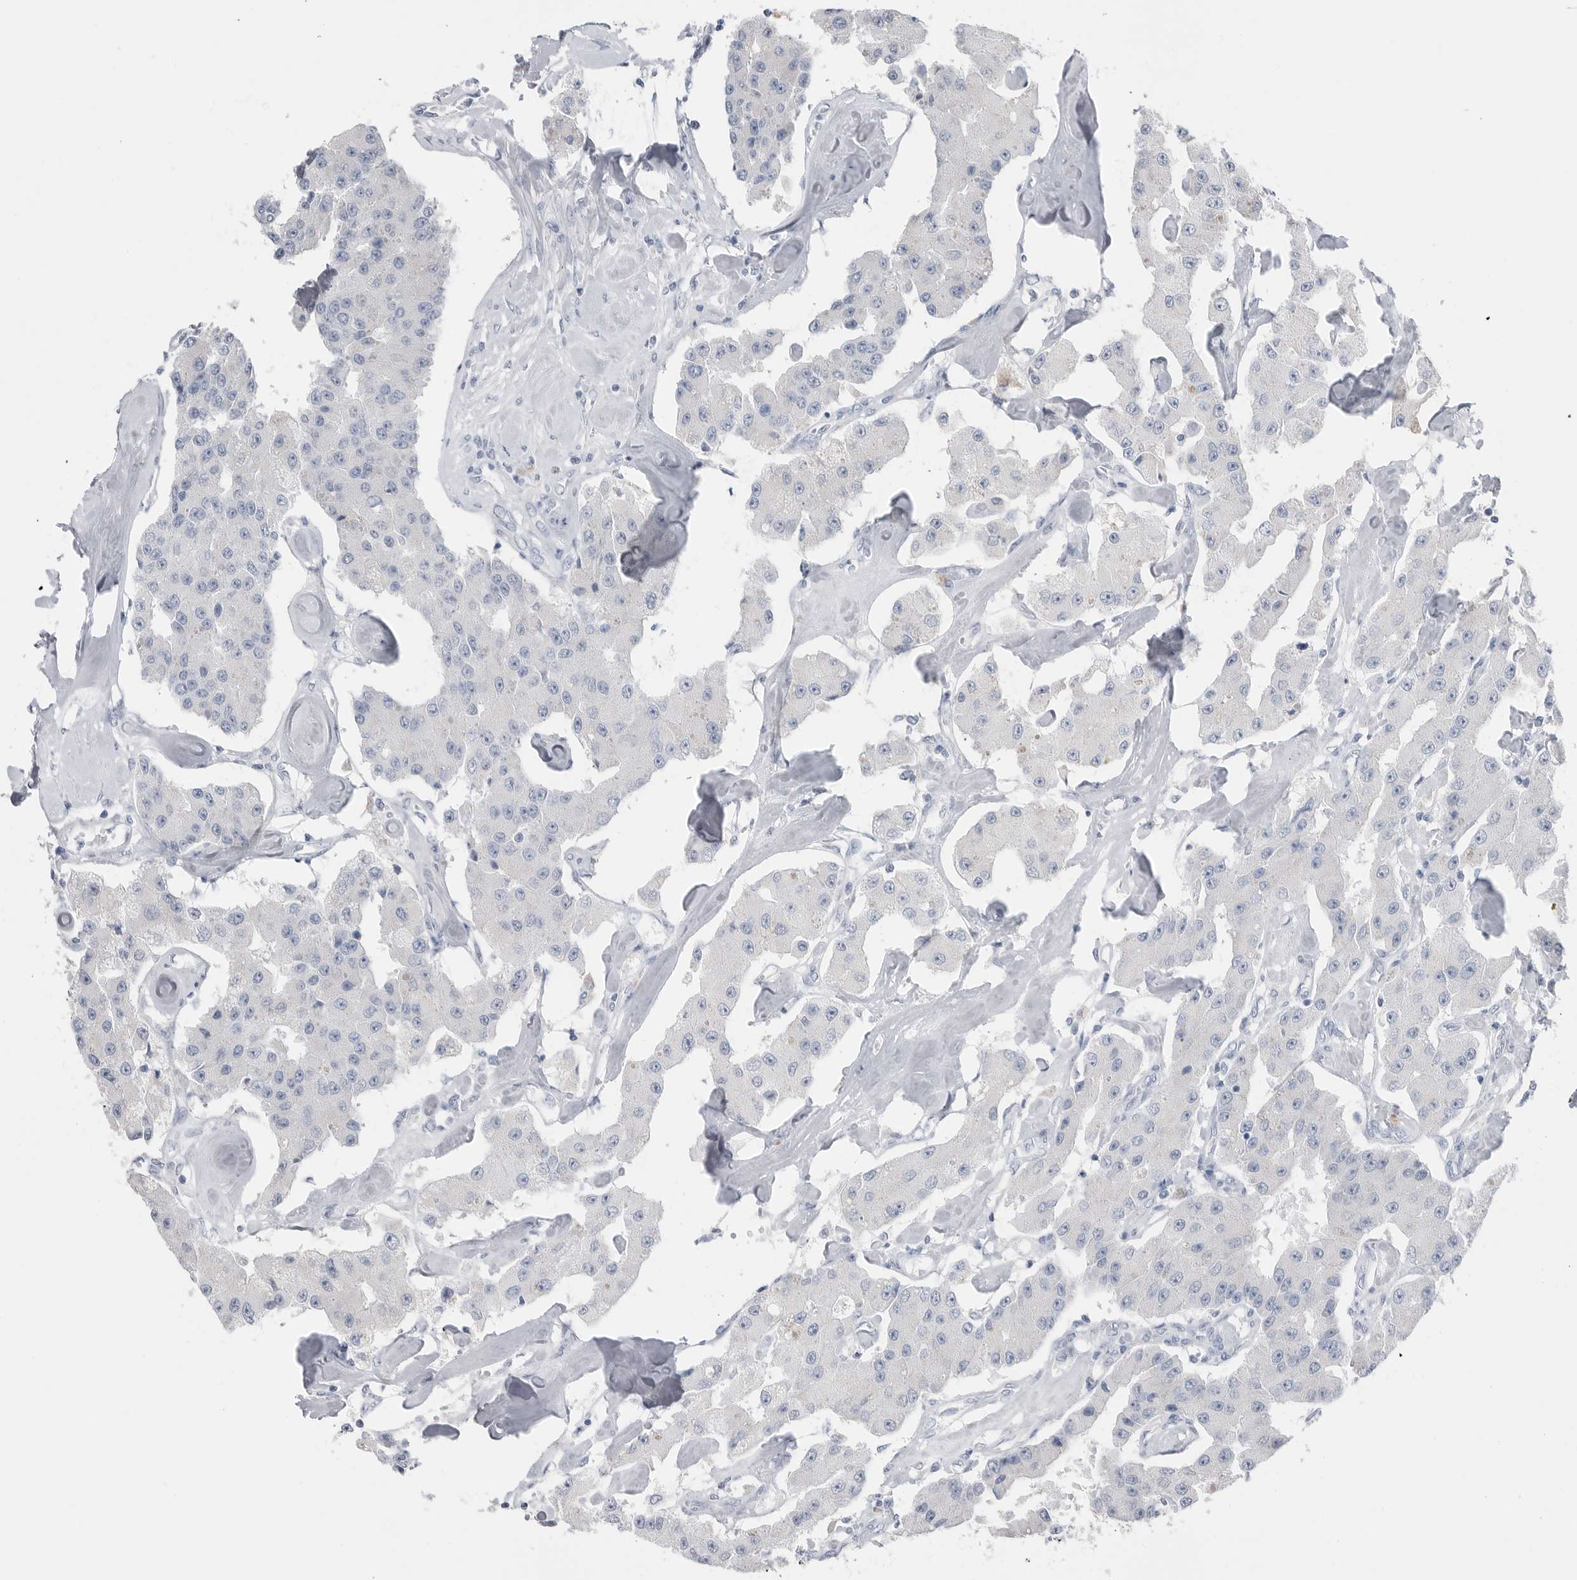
{"staining": {"intensity": "negative", "quantity": "none", "location": "none"}, "tissue": "carcinoid", "cell_type": "Tumor cells", "image_type": "cancer", "snomed": [{"axis": "morphology", "description": "Carcinoid, malignant, NOS"}, {"axis": "topography", "description": "Pancreas"}], "caption": "Tumor cells show no significant protein expression in malignant carcinoid.", "gene": "ABHD12", "patient": {"sex": "male", "age": 41}}